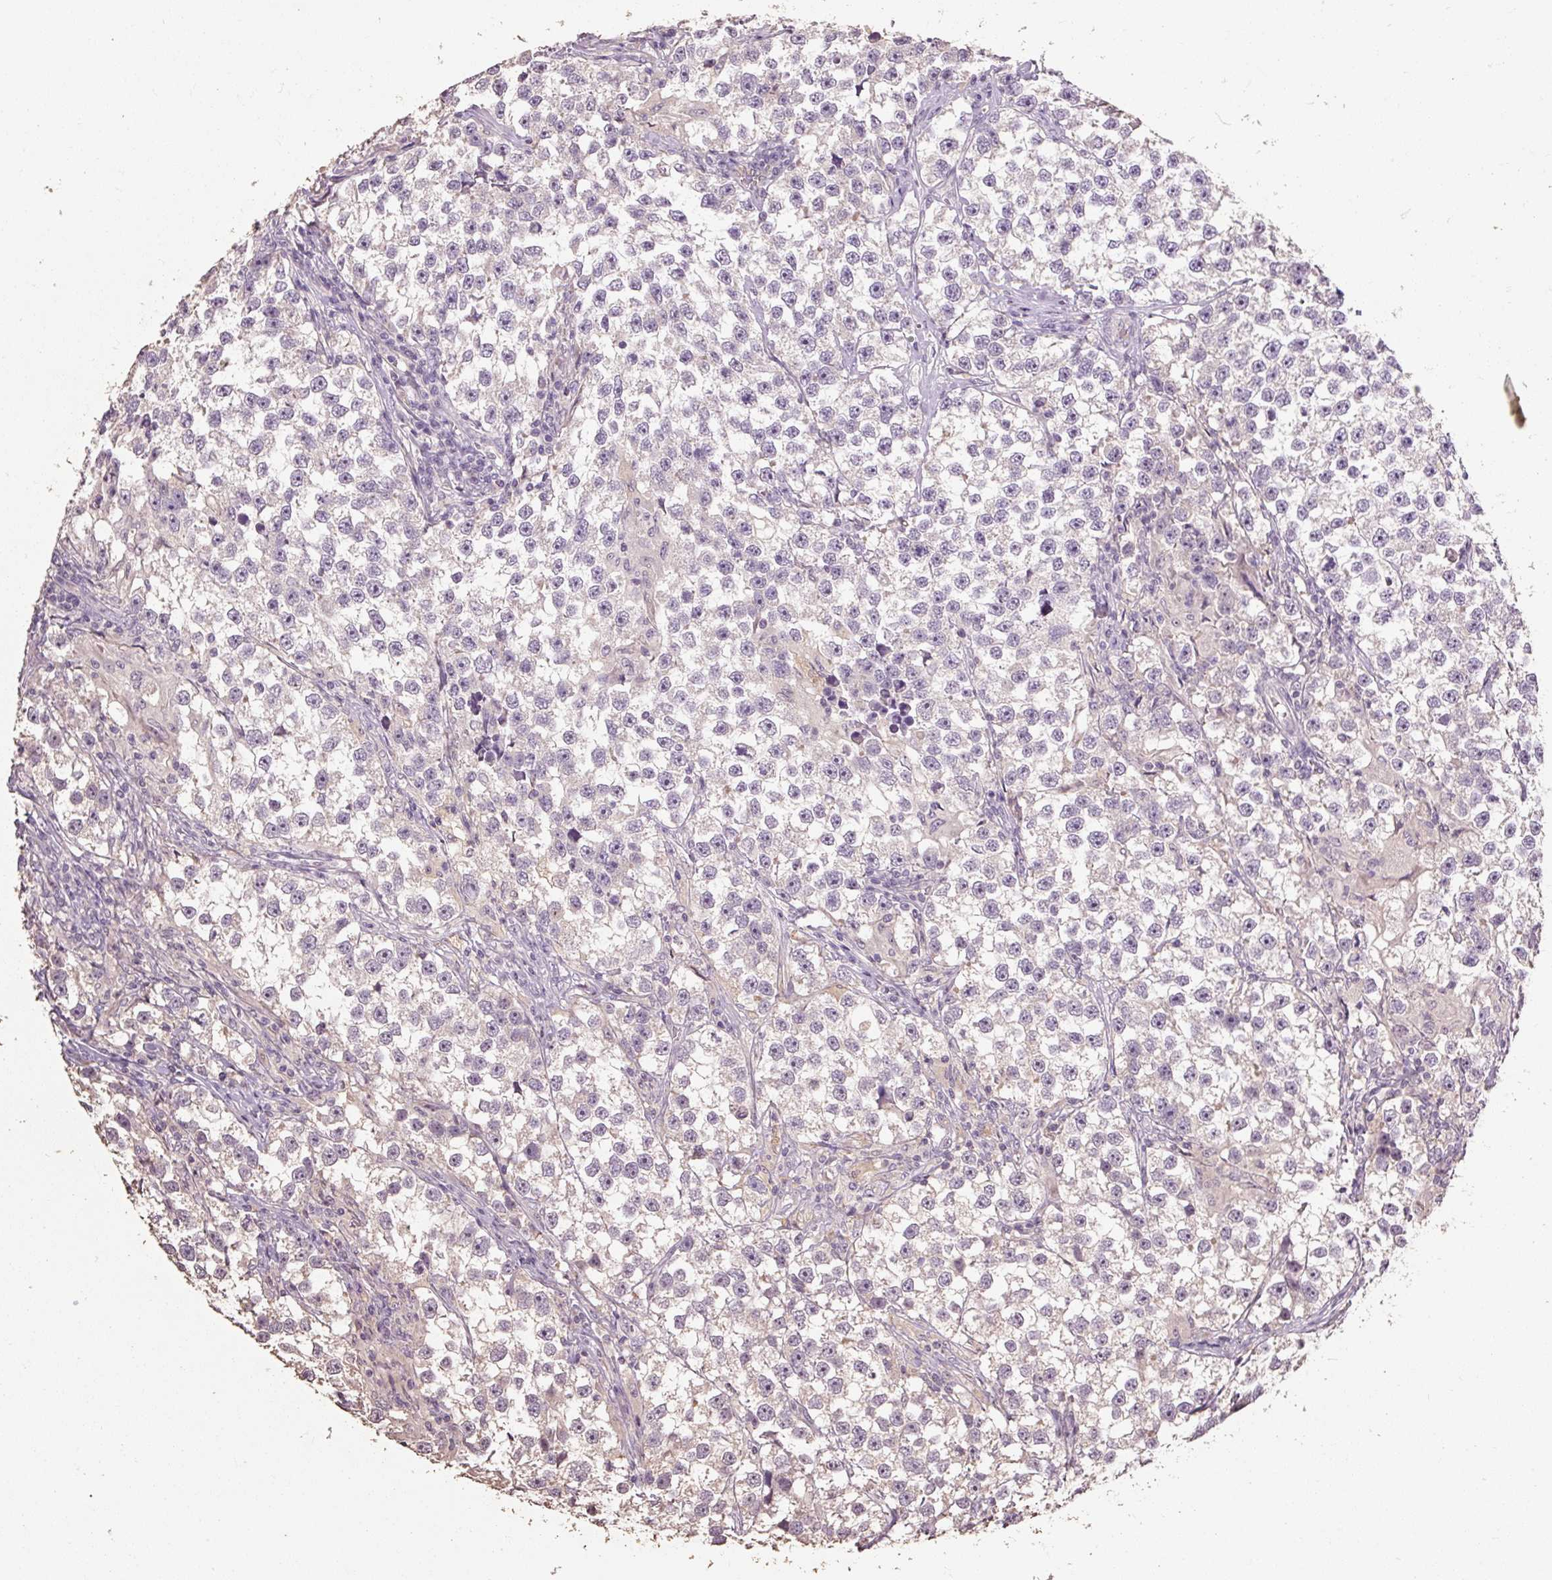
{"staining": {"intensity": "negative", "quantity": "none", "location": "none"}, "tissue": "testis cancer", "cell_type": "Tumor cells", "image_type": "cancer", "snomed": [{"axis": "morphology", "description": "Seminoma, NOS"}, {"axis": "topography", "description": "Testis"}], "caption": "Human seminoma (testis) stained for a protein using immunohistochemistry (IHC) displays no expression in tumor cells.", "gene": "CFAP65", "patient": {"sex": "male", "age": 46}}